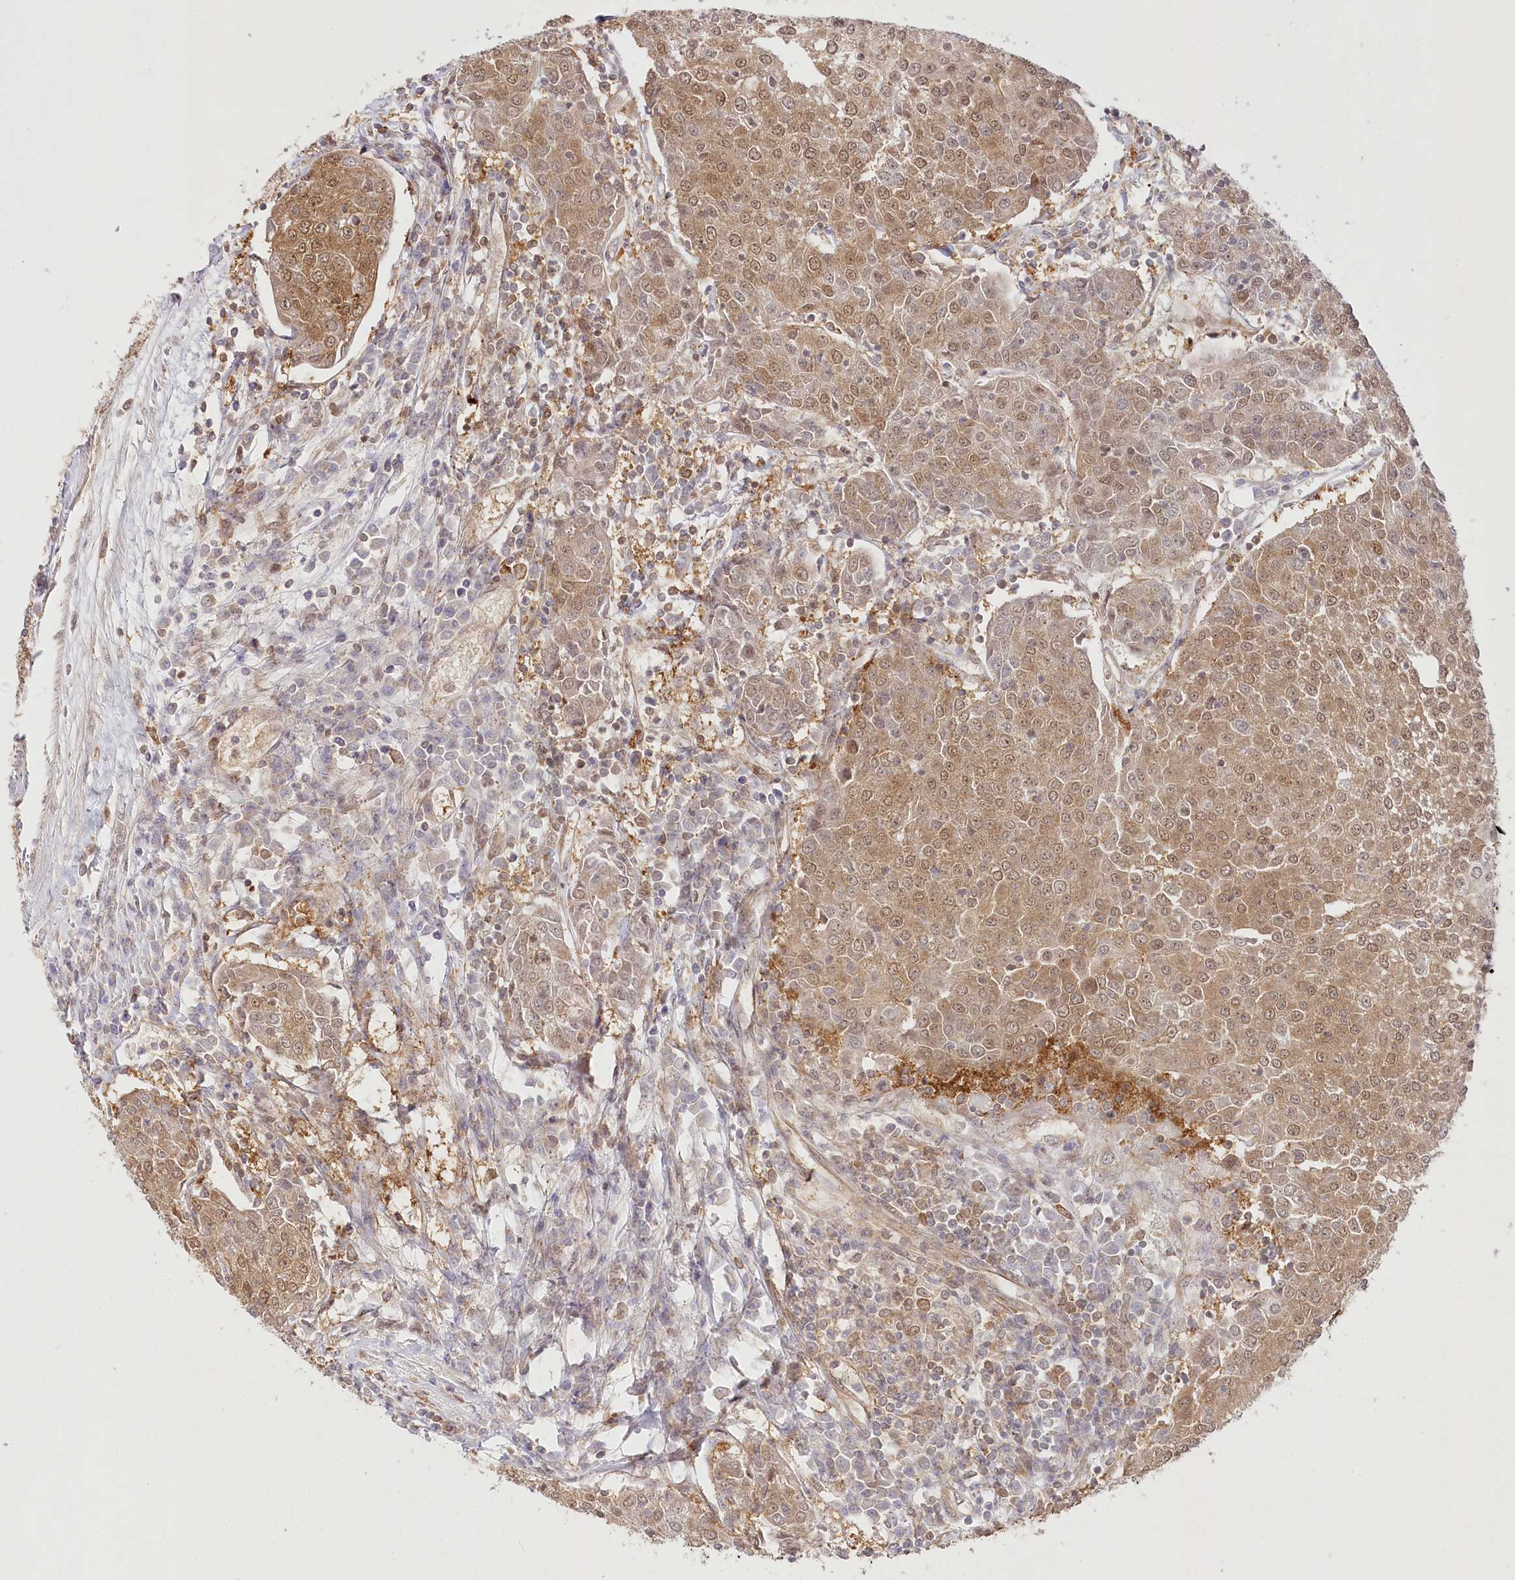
{"staining": {"intensity": "moderate", "quantity": ">75%", "location": "cytoplasmic/membranous"}, "tissue": "urothelial cancer", "cell_type": "Tumor cells", "image_type": "cancer", "snomed": [{"axis": "morphology", "description": "Urothelial carcinoma, High grade"}, {"axis": "topography", "description": "Urinary bladder"}], "caption": "The micrograph displays a brown stain indicating the presence of a protein in the cytoplasmic/membranous of tumor cells in urothelial cancer. (Stains: DAB (3,3'-diaminobenzidine) in brown, nuclei in blue, Microscopy: brightfield microscopy at high magnification).", "gene": "INPP4B", "patient": {"sex": "female", "age": 85}}